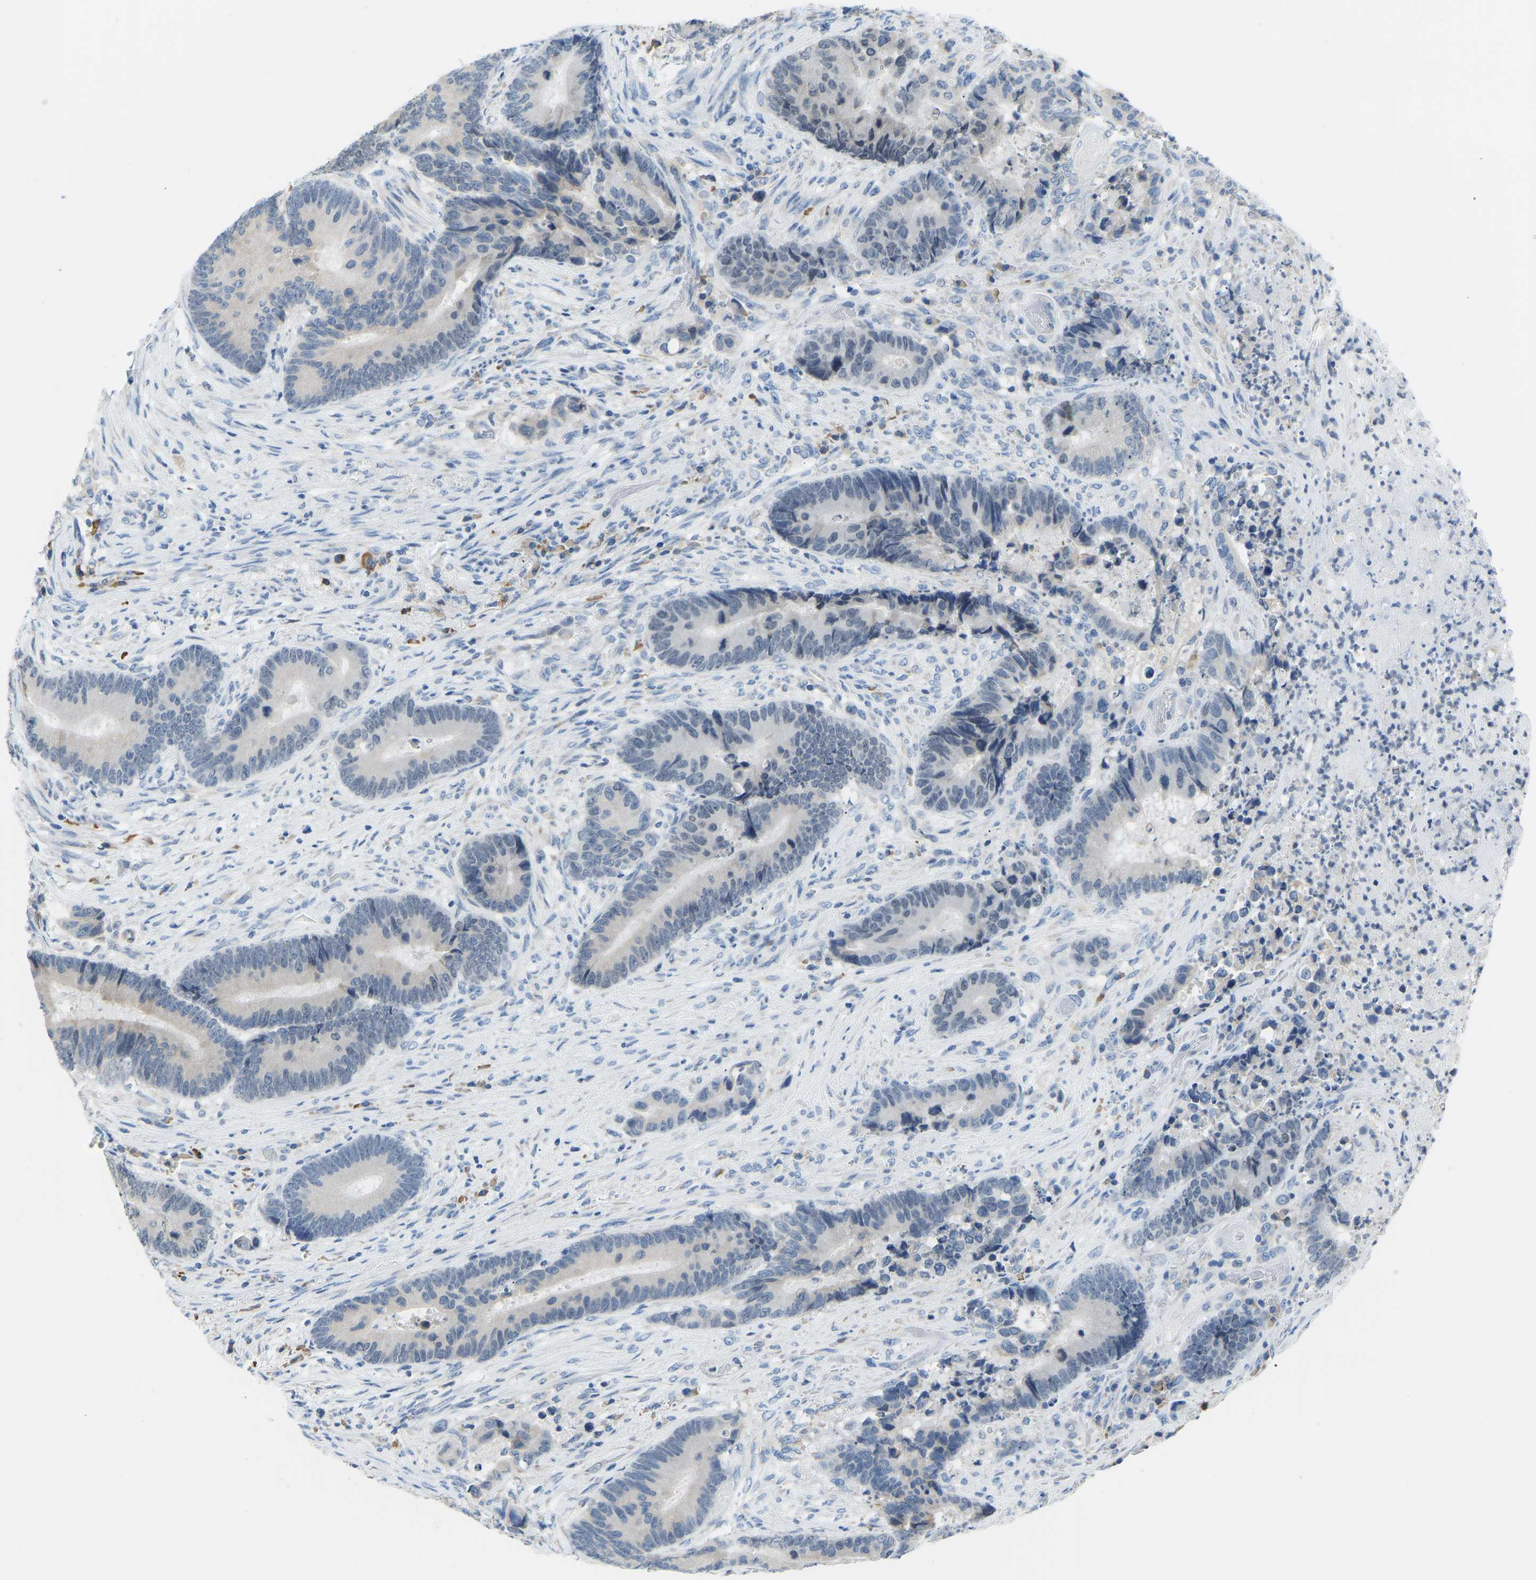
{"staining": {"intensity": "negative", "quantity": "none", "location": "none"}, "tissue": "colorectal cancer", "cell_type": "Tumor cells", "image_type": "cancer", "snomed": [{"axis": "morphology", "description": "Adenocarcinoma, NOS"}, {"axis": "topography", "description": "Rectum"}], "caption": "A high-resolution photomicrograph shows IHC staining of colorectal adenocarcinoma, which demonstrates no significant staining in tumor cells. Brightfield microscopy of immunohistochemistry (IHC) stained with DAB (brown) and hematoxylin (blue), captured at high magnification.", "gene": "VRK1", "patient": {"sex": "female", "age": 89}}